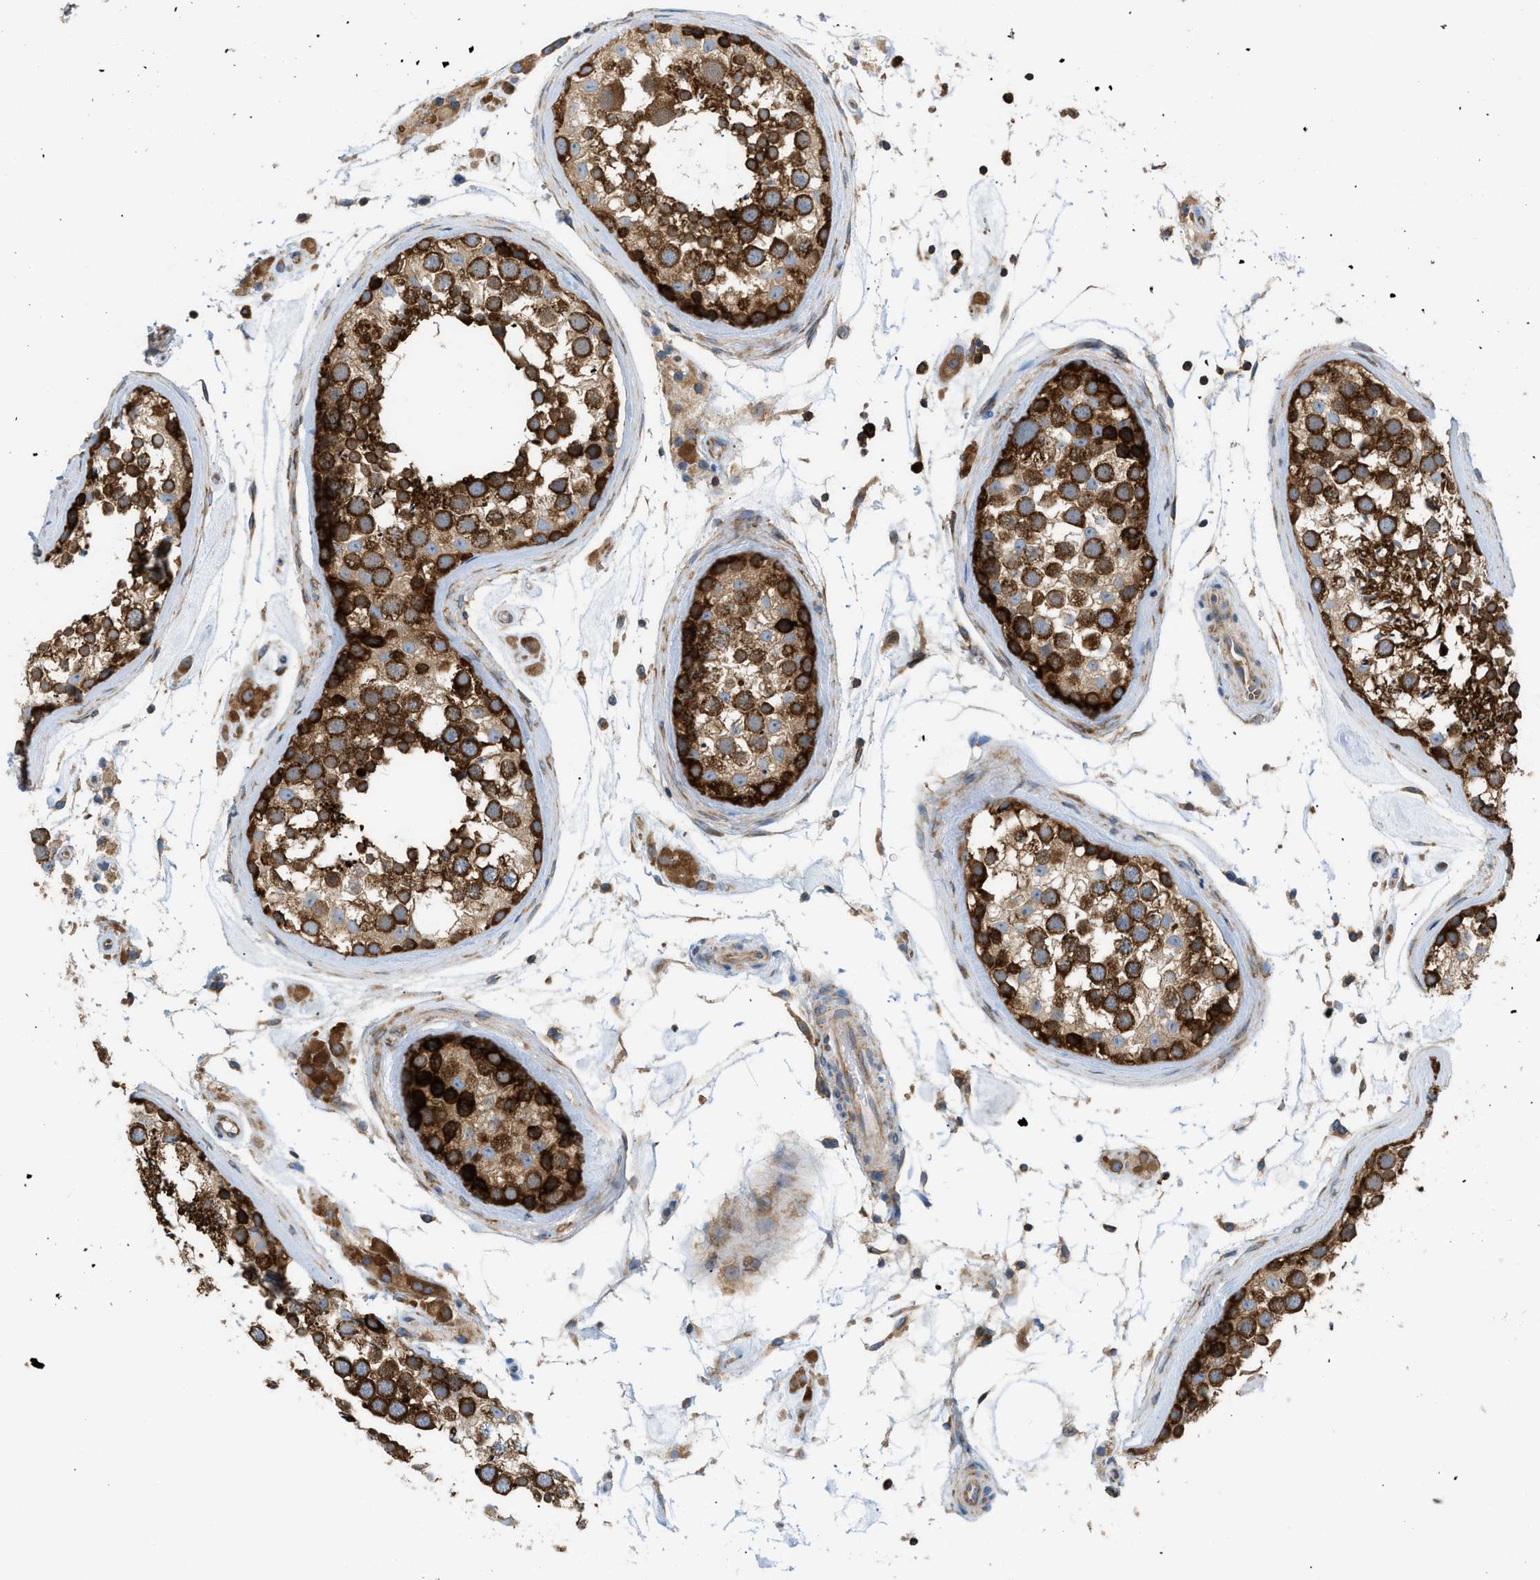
{"staining": {"intensity": "strong", "quantity": ">75%", "location": "cytoplasmic/membranous"}, "tissue": "testis", "cell_type": "Cells in seminiferous ducts", "image_type": "normal", "snomed": [{"axis": "morphology", "description": "Normal tissue, NOS"}, {"axis": "topography", "description": "Testis"}], "caption": "DAB immunohistochemical staining of normal human testis exhibits strong cytoplasmic/membranous protein positivity in approximately >75% of cells in seminiferous ducts.", "gene": "GPAT4", "patient": {"sex": "male", "age": 46}}